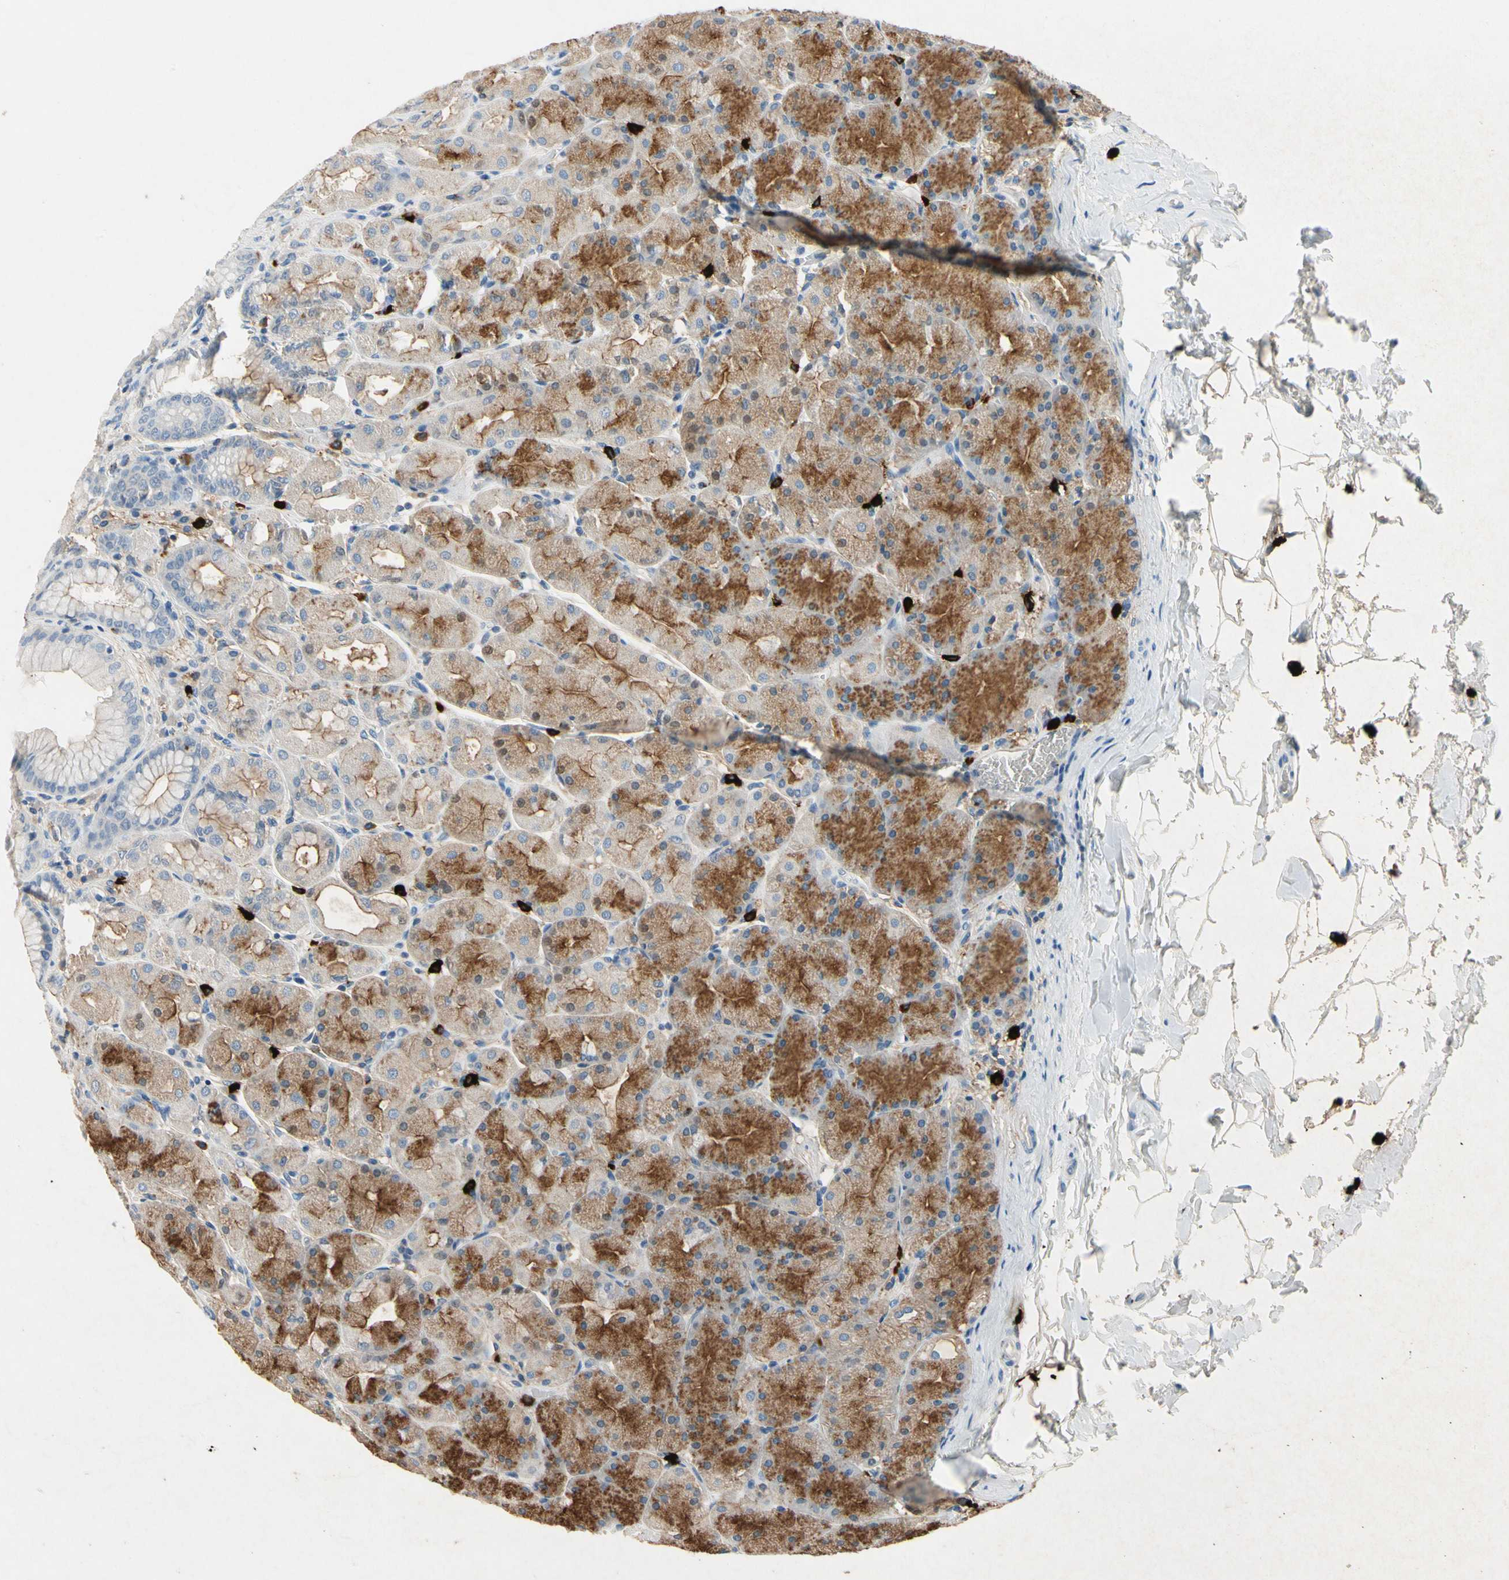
{"staining": {"intensity": "moderate", "quantity": "25%-75%", "location": "cytoplasmic/membranous"}, "tissue": "stomach", "cell_type": "Glandular cells", "image_type": "normal", "snomed": [{"axis": "morphology", "description": "Normal tissue, NOS"}, {"axis": "topography", "description": "Stomach, upper"}], "caption": "High-magnification brightfield microscopy of unremarkable stomach stained with DAB (brown) and counterstained with hematoxylin (blue). glandular cells exhibit moderate cytoplasmic/membranous staining is identified in about25%-75% of cells. (brown staining indicates protein expression, while blue staining denotes nuclei).", "gene": "CPA3", "patient": {"sex": "female", "age": 56}}